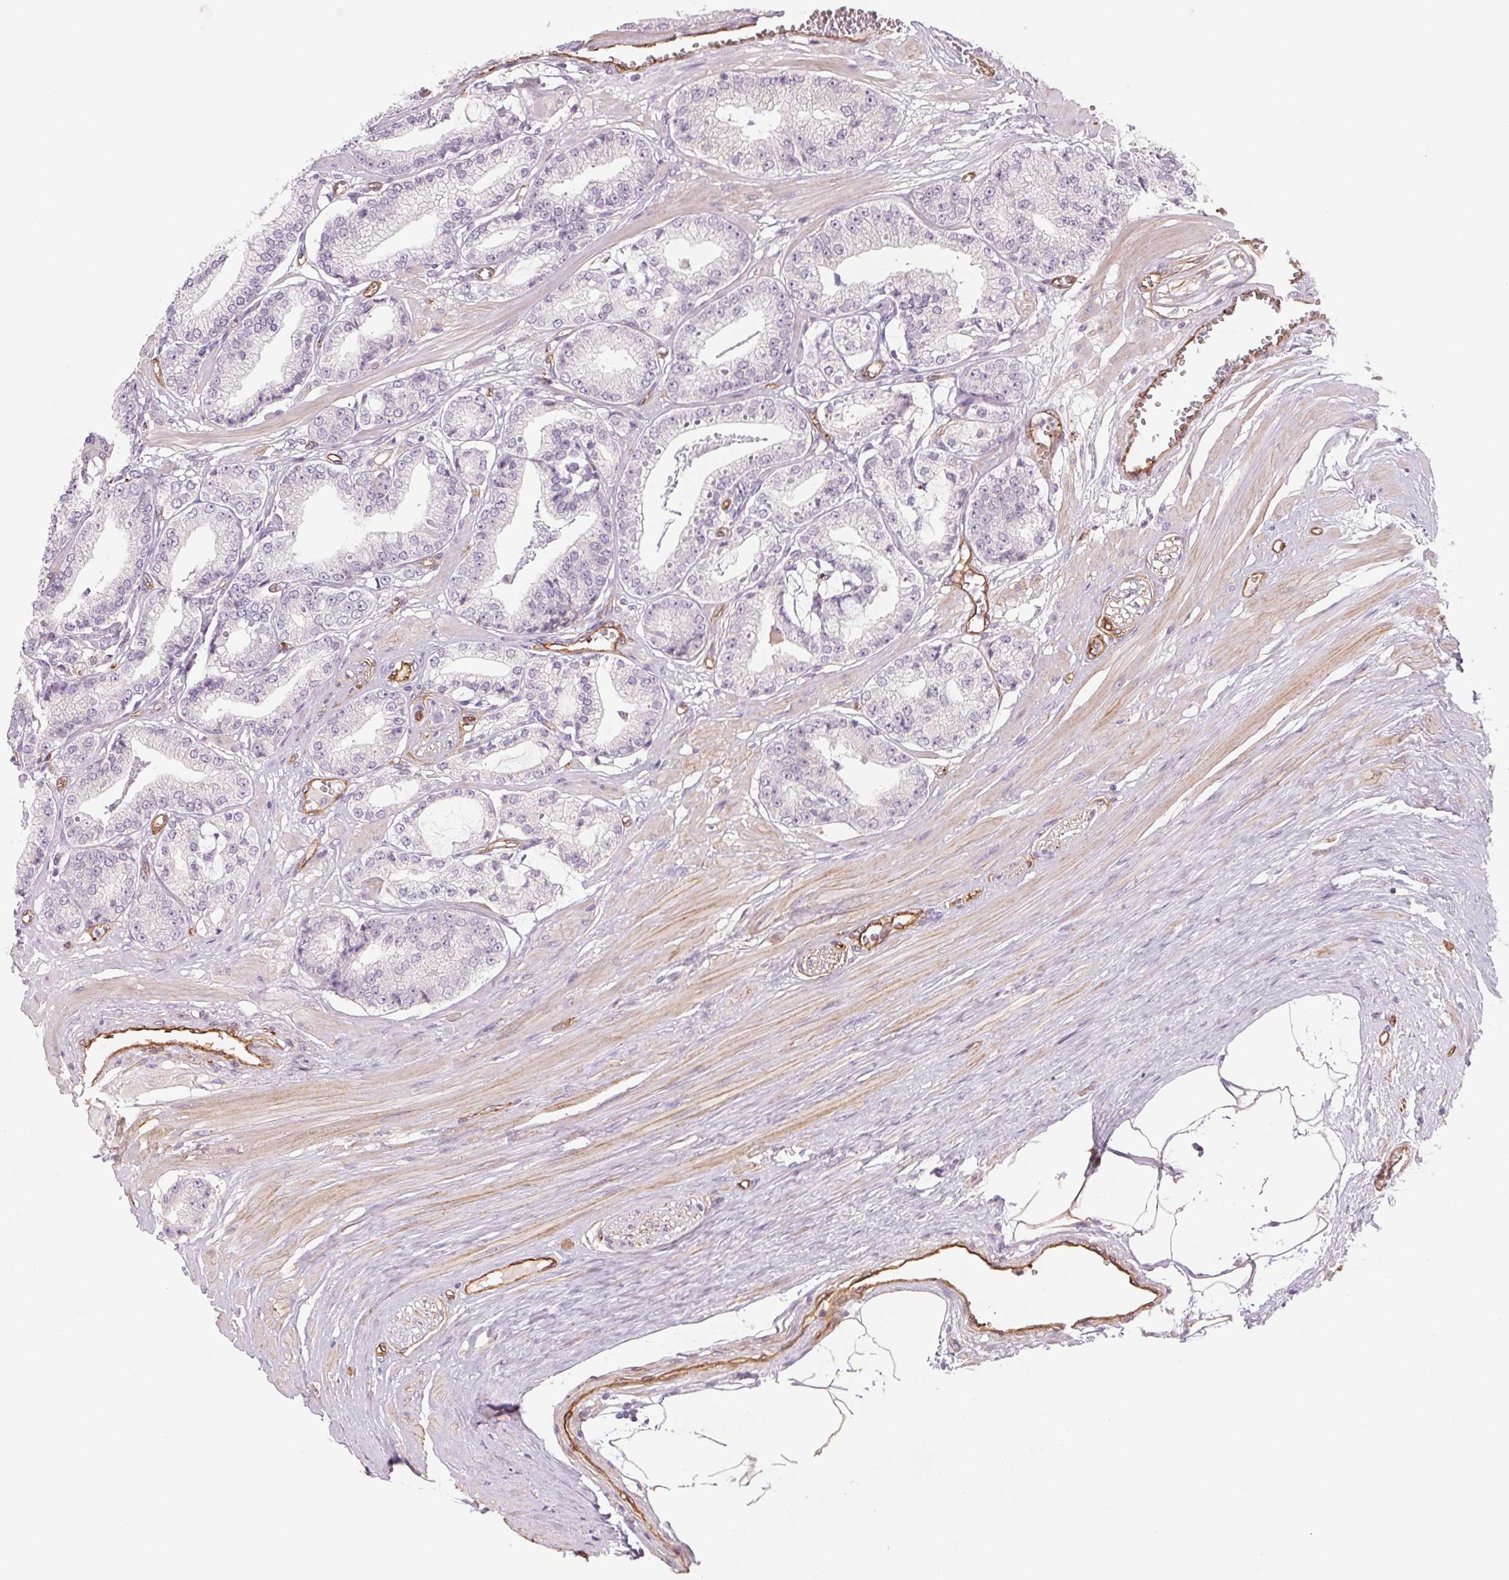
{"staining": {"intensity": "negative", "quantity": "none", "location": "none"}, "tissue": "prostate cancer", "cell_type": "Tumor cells", "image_type": "cancer", "snomed": [{"axis": "morphology", "description": "Adenocarcinoma, High grade"}, {"axis": "topography", "description": "Prostate"}], "caption": "Human prostate cancer stained for a protein using IHC exhibits no positivity in tumor cells.", "gene": "ANKRD13B", "patient": {"sex": "male", "age": 71}}